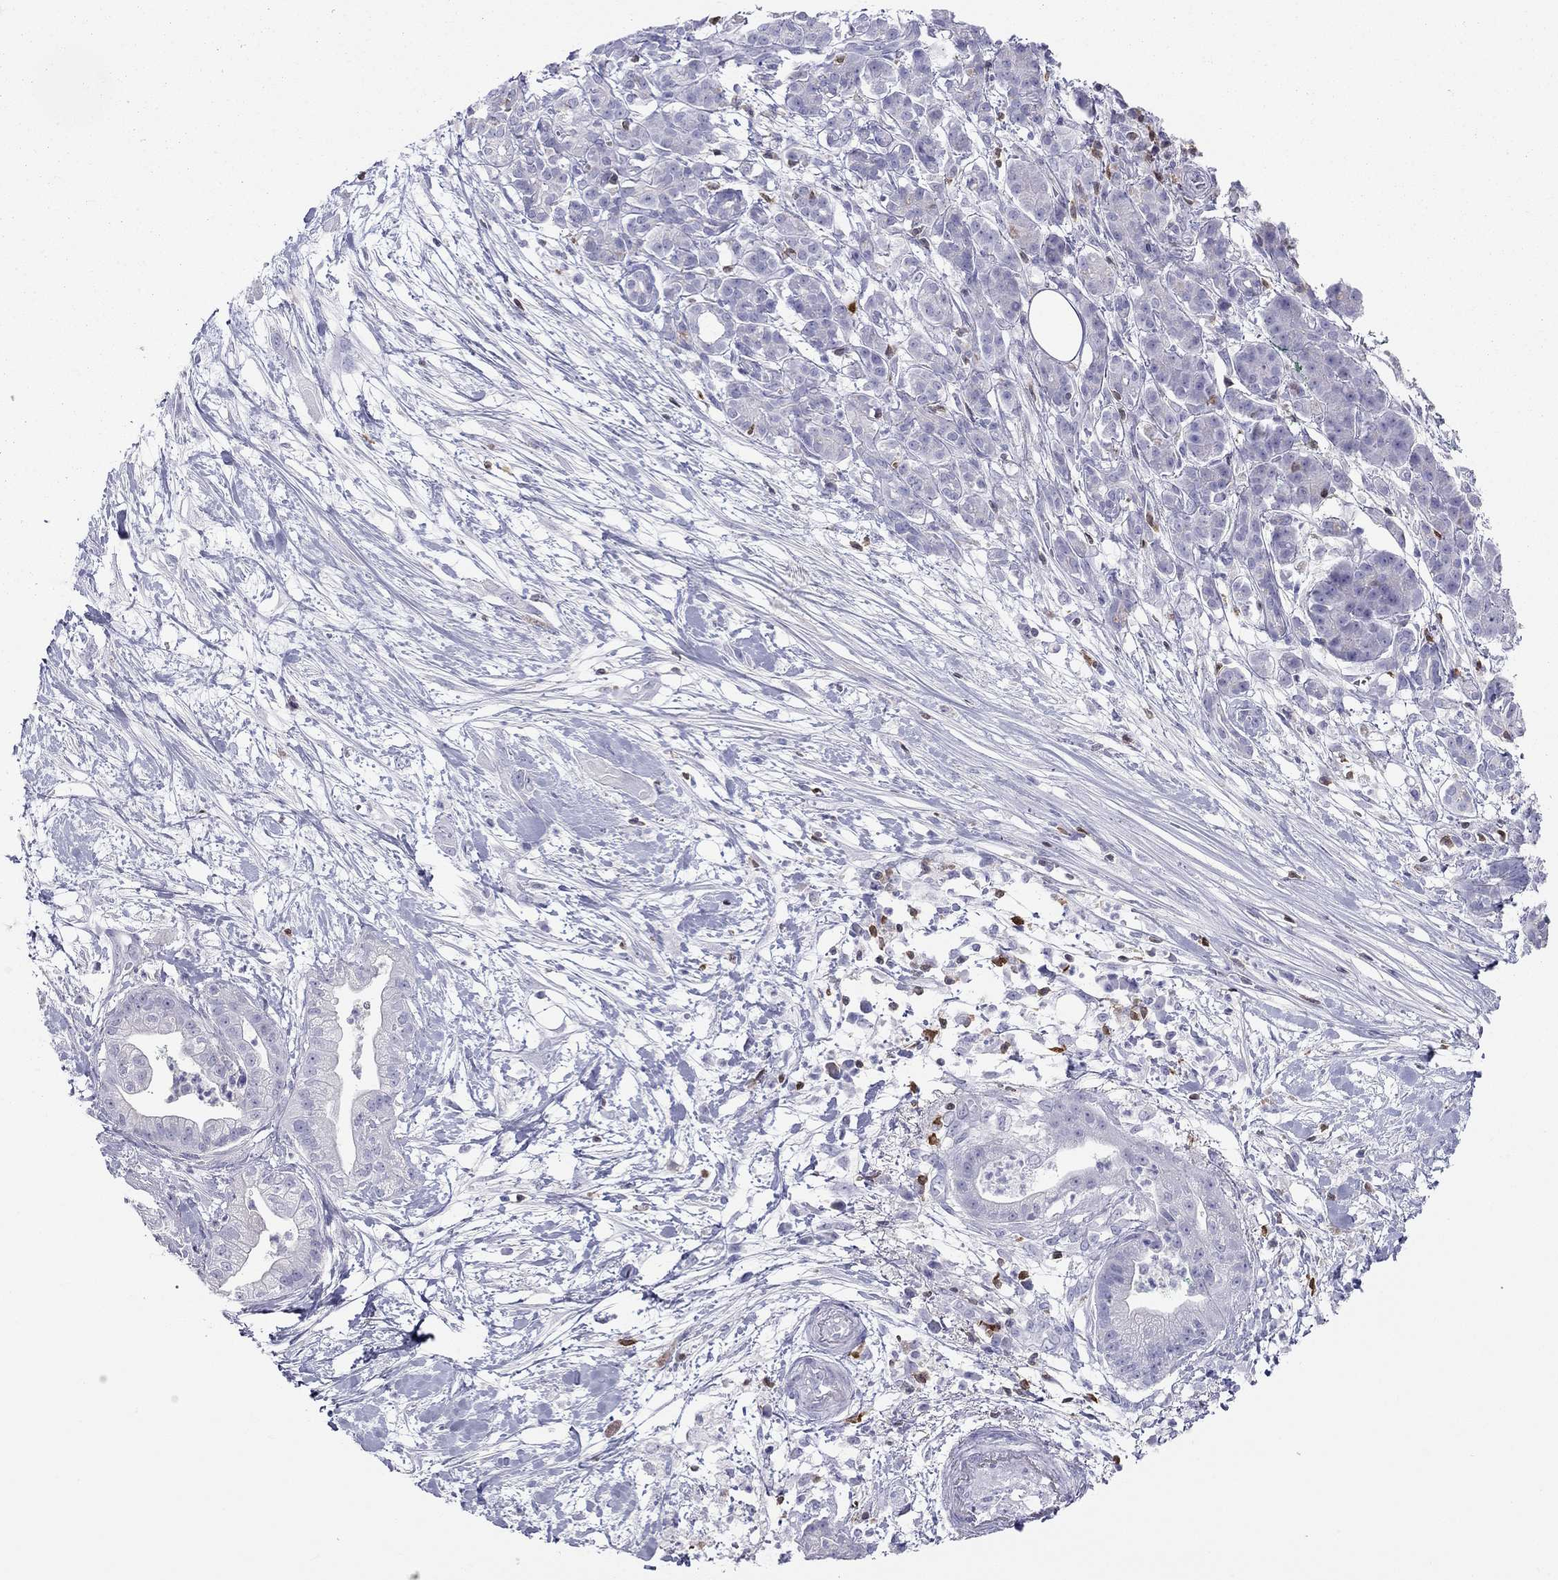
{"staining": {"intensity": "negative", "quantity": "none", "location": "none"}, "tissue": "pancreatic cancer", "cell_type": "Tumor cells", "image_type": "cancer", "snomed": [{"axis": "morphology", "description": "Normal tissue, NOS"}, {"axis": "morphology", "description": "Adenocarcinoma, NOS"}, {"axis": "topography", "description": "Lymph node"}, {"axis": "topography", "description": "Pancreas"}], "caption": "Tumor cells are negative for protein expression in human pancreatic cancer.", "gene": "SH2D2A", "patient": {"sex": "female", "age": 58}}